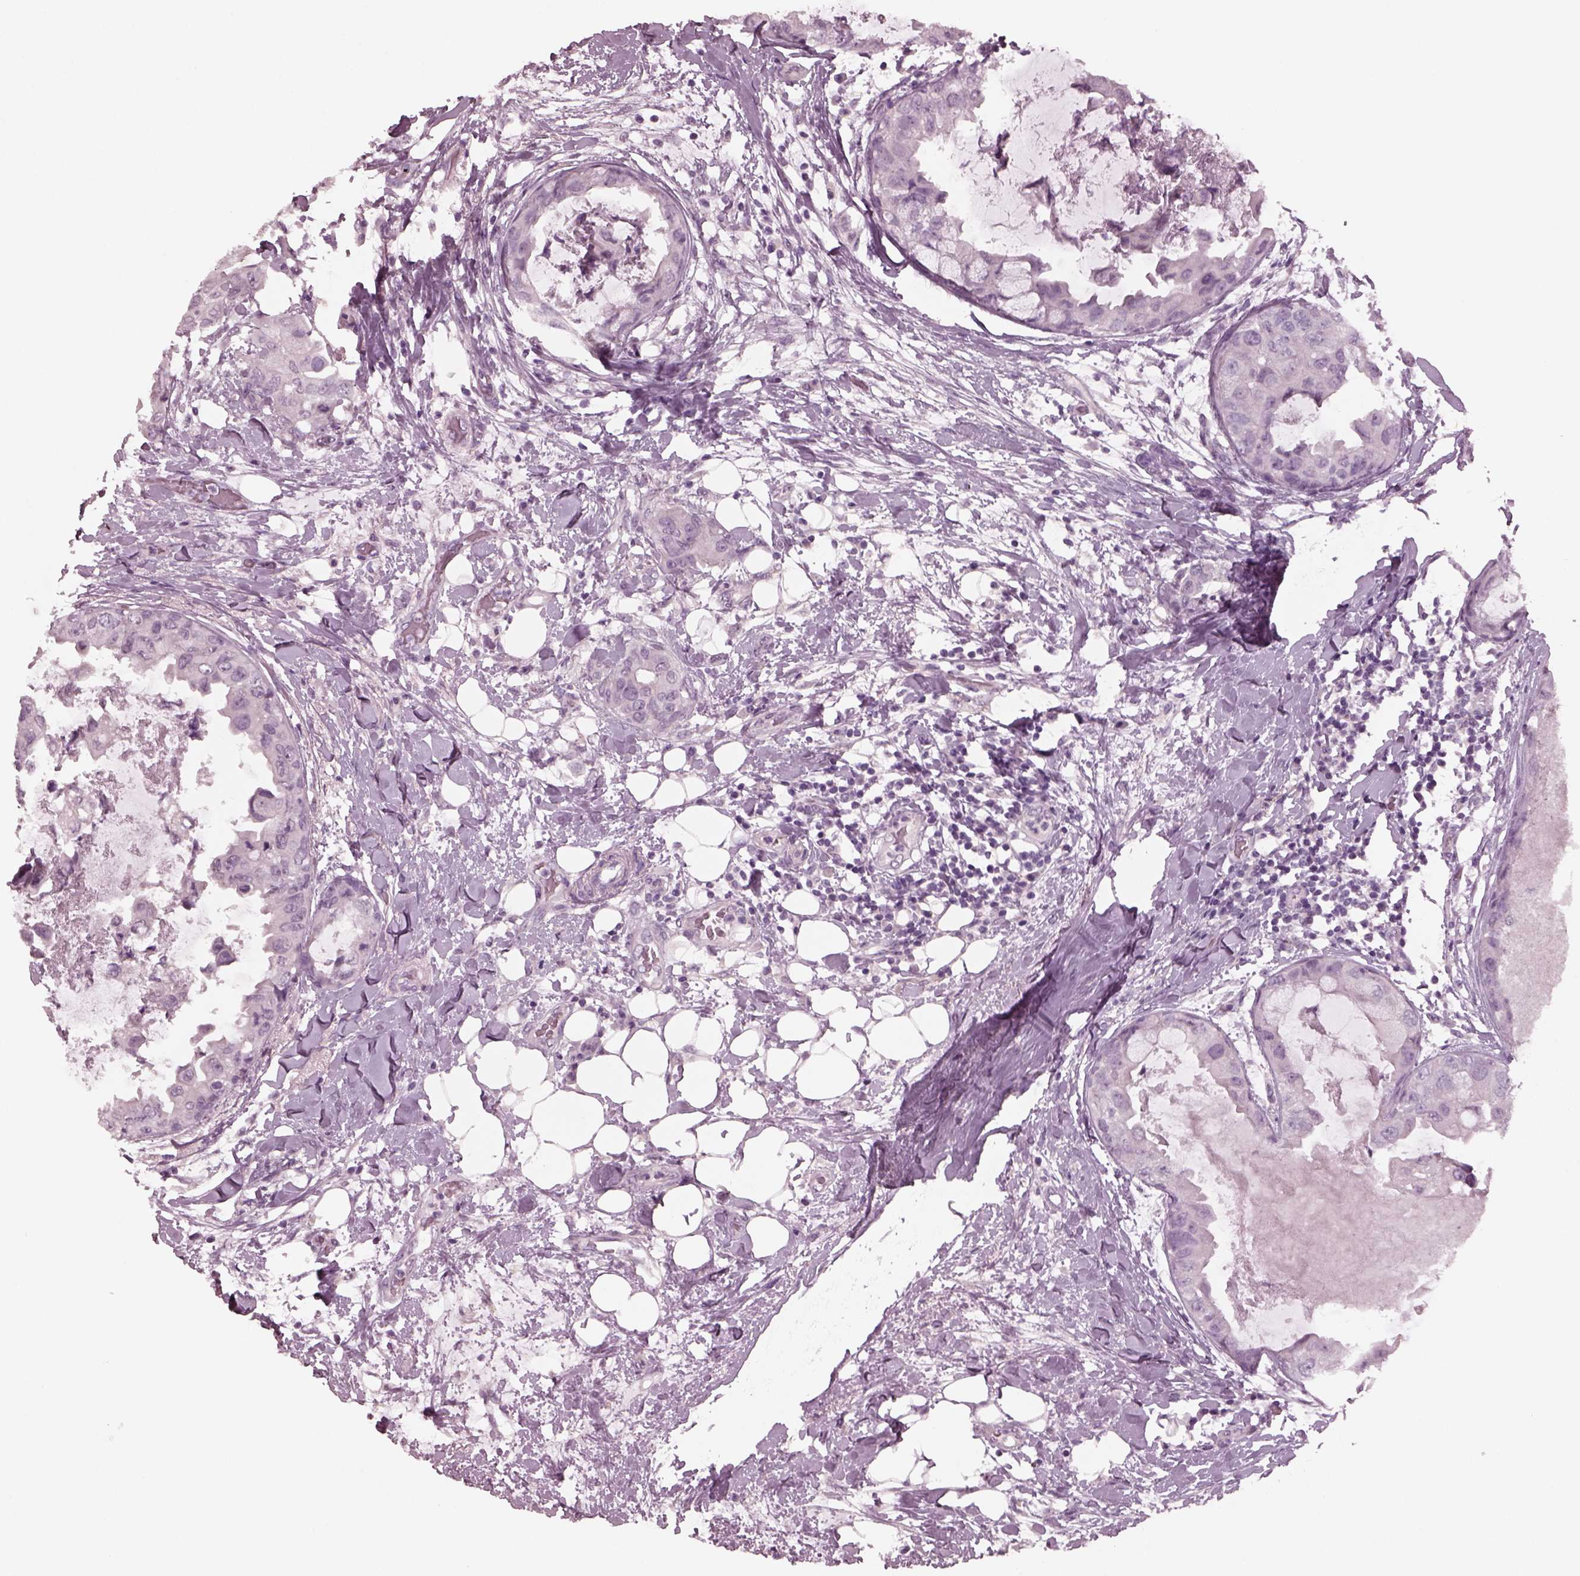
{"staining": {"intensity": "negative", "quantity": "none", "location": "none"}, "tissue": "breast cancer", "cell_type": "Tumor cells", "image_type": "cancer", "snomed": [{"axis": "morphology", "description": "Normal tissue, NOS"}, {"axis": "morphology", "description": "Duct carcinoma"}, {"axis": "topography", "description": "Breast"}], "caption": "This photomicrograph is of intraductal carcinoma (breast) stained with IHC to label a protein in brown with the nuclei are counter-stained blue. There is no expression in tumor cells.", "gene": "YY2", "patient": {"sex": "female", "age": 40}}